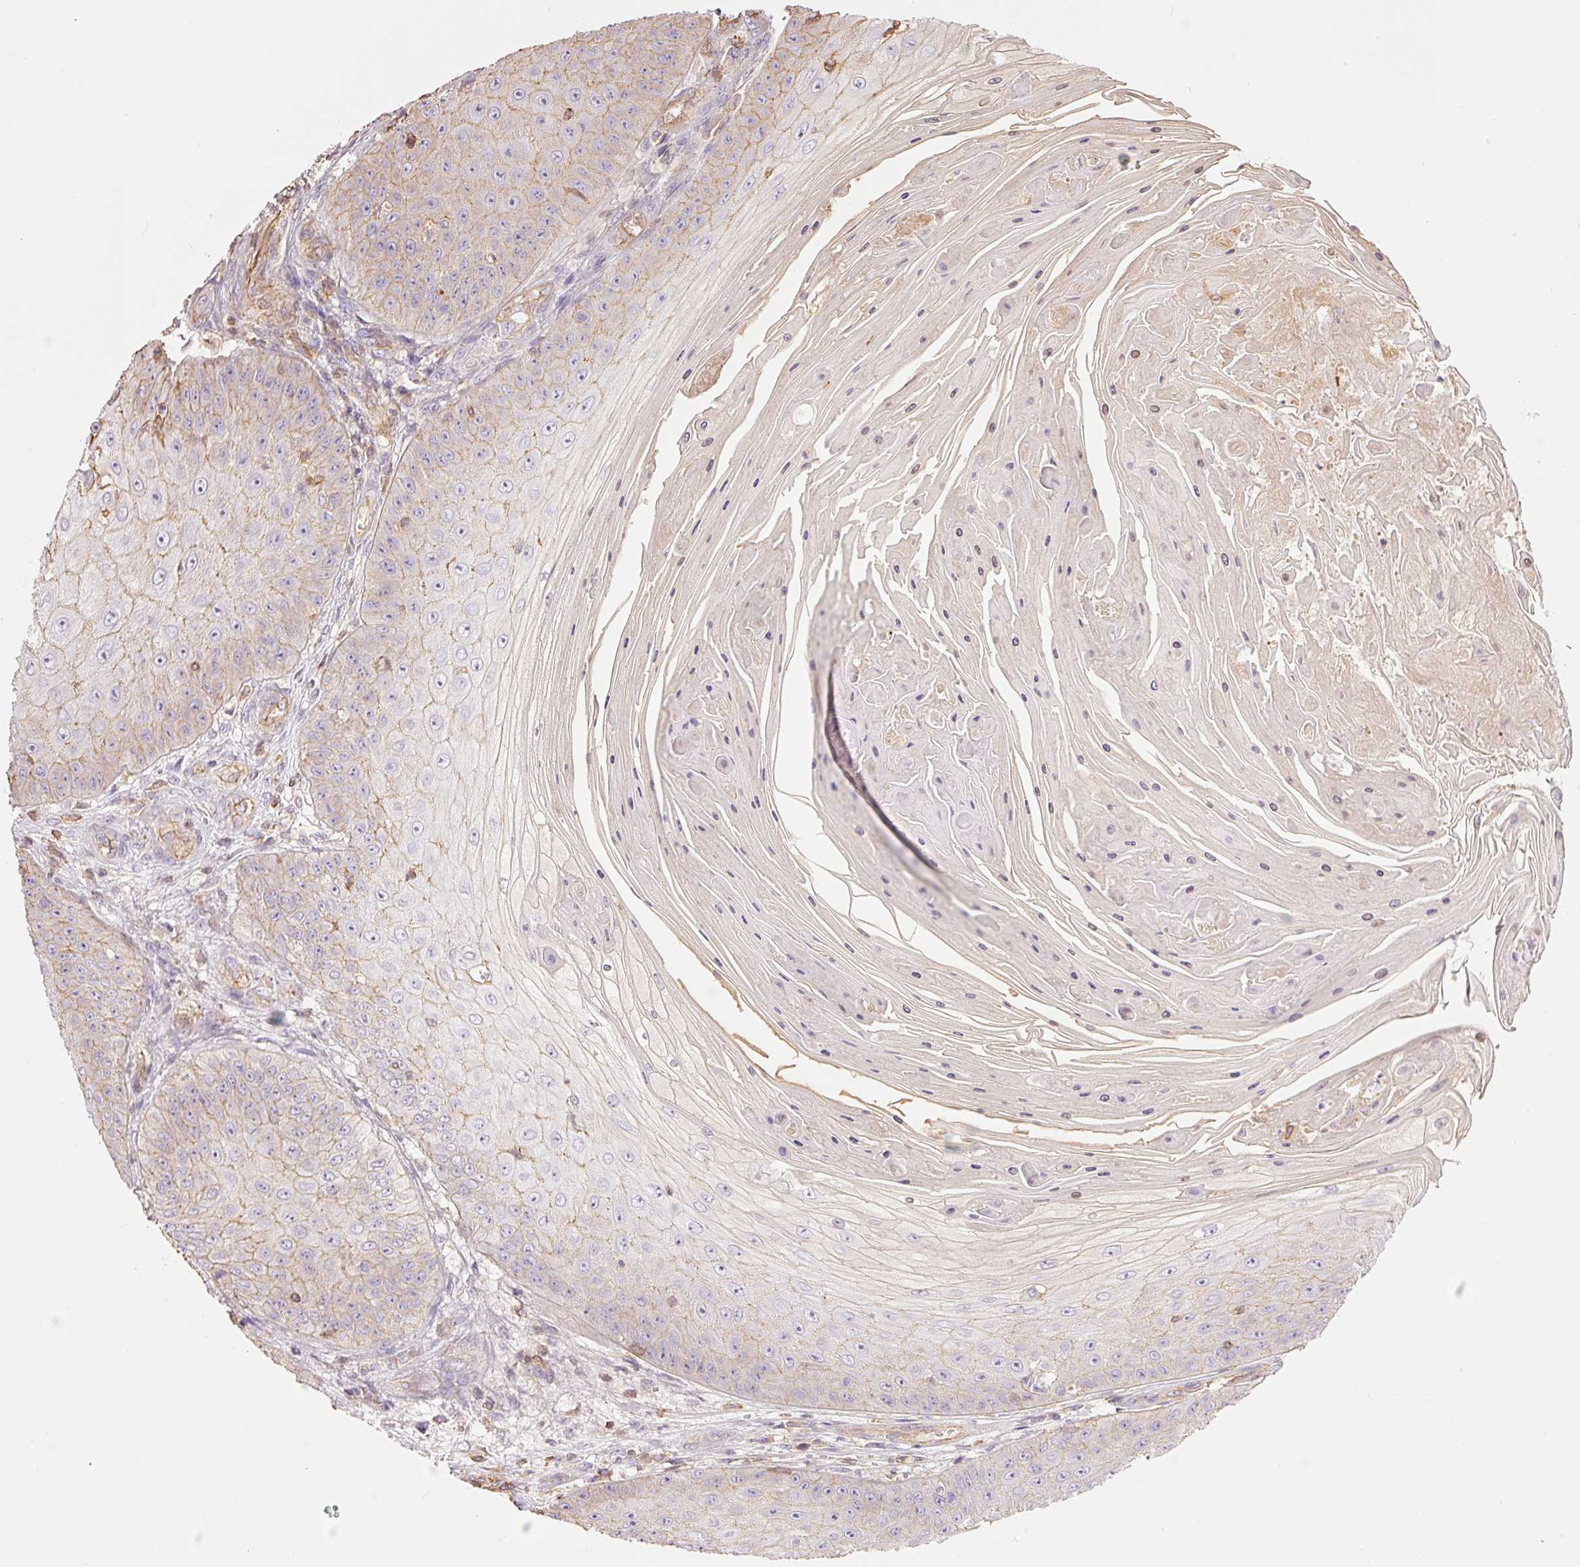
{"staining": {"intensity": "weak", "quantity": "<25%", "location": "cytoplasmic/membranous"}, "tissue": "skin cancer", "cell_type": "Tumor cells", "image_type": "cancer", "snomed": [{"axis": "morphology", "description": "Squamous cell carcinoma, NOS"}, {"axis": "topography", "description": "Skin"}], "caption": "Human squamous cell carcinoma (skin) stained for a protein using IHC demonstrates no expression in tumor cells.", "gene": "PPP1R1B", "patient": {"sex": "male", "age": 70}}